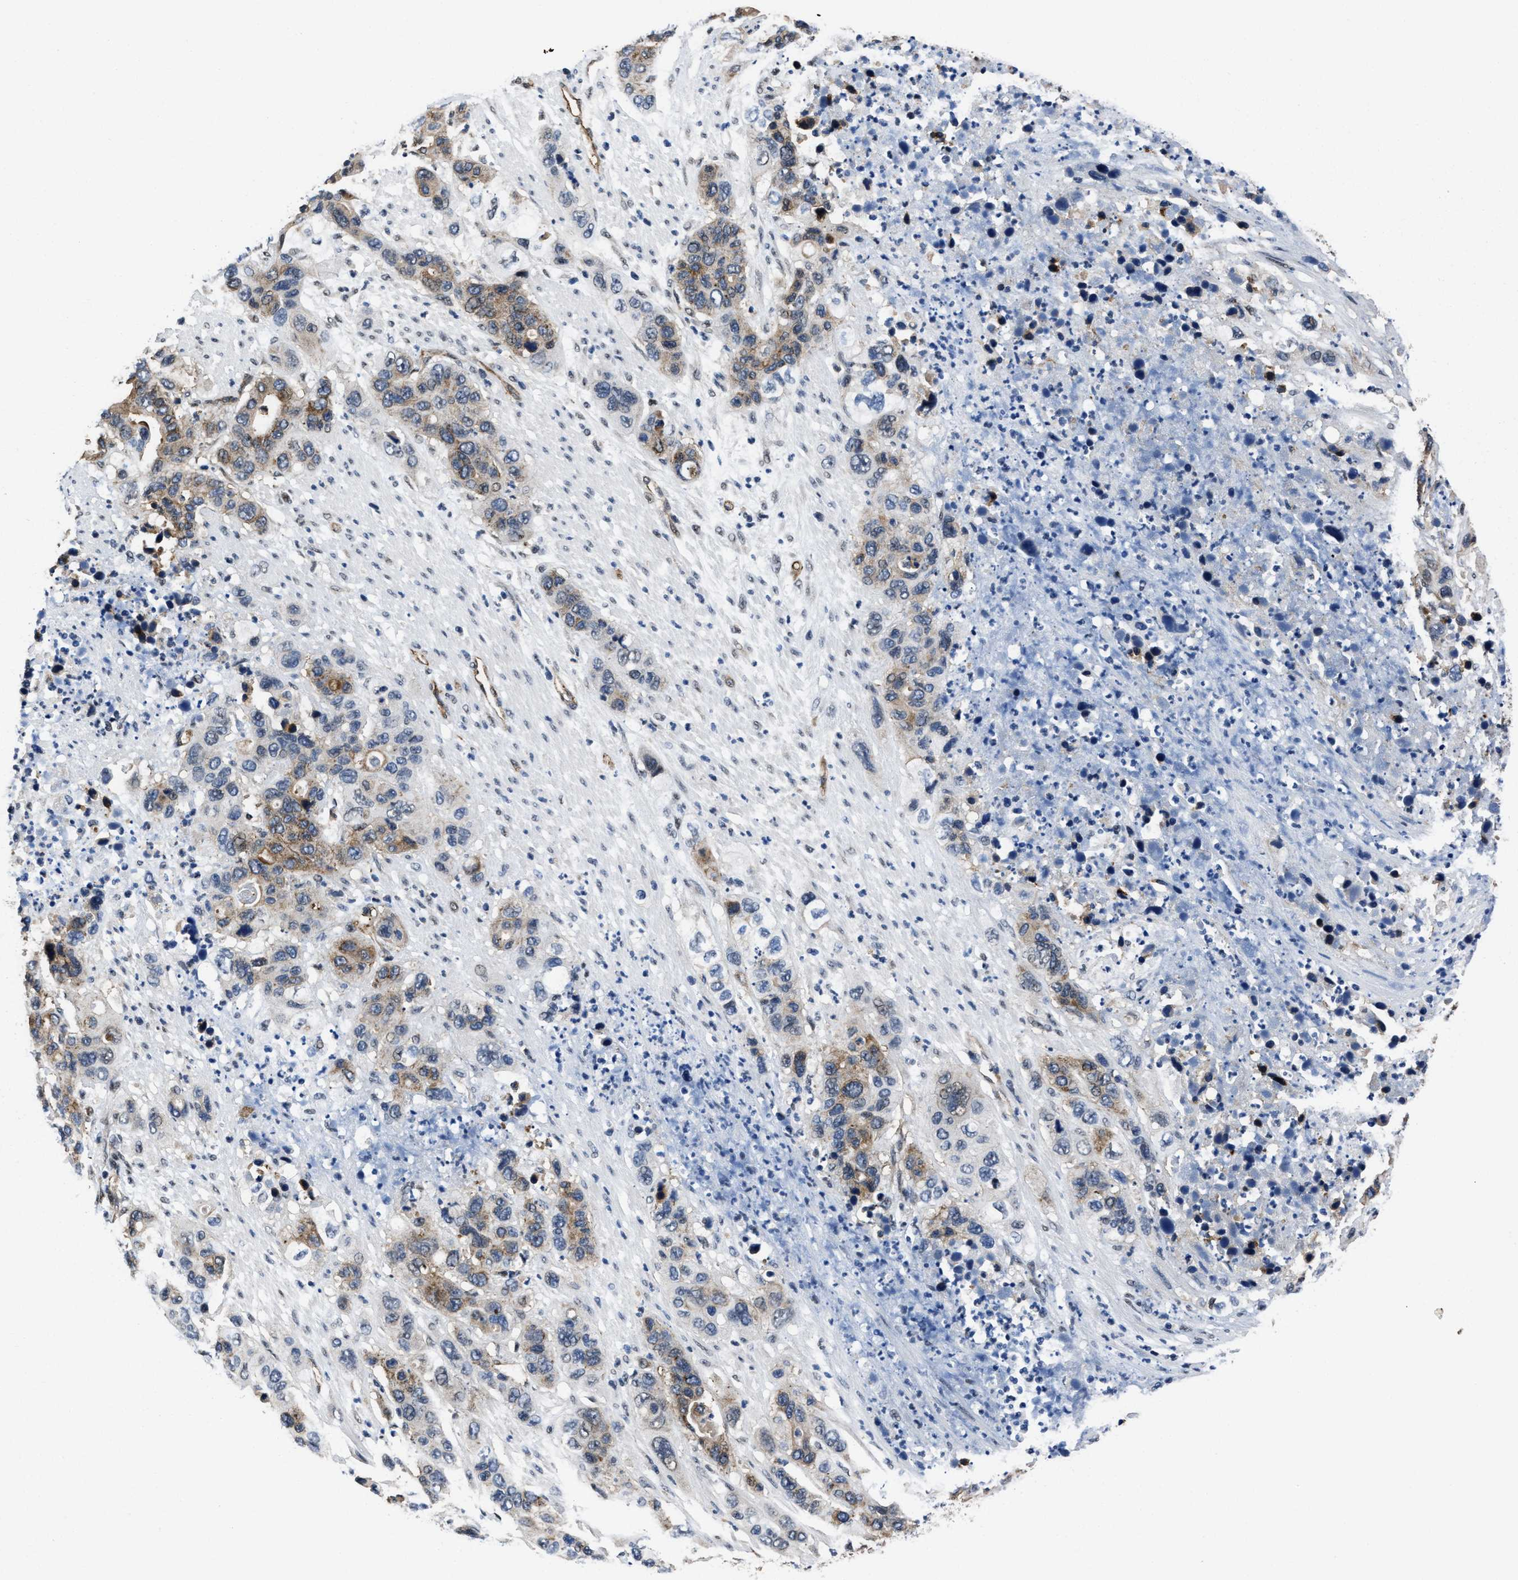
{"staining": {"intensity": "moderate", "quantity": ">75%", "location": "cytoplasmic/membranous"}, "tissue": "pancreatic cancer", "cell_type": "Tumor cells", "image_type": "cancer", "snomed": [{"axis": "morphology", "description": "Adenocarcinoma, NOS"}, {"axis": "topography", "description": "Pancreas"}], "caption": "DAB (3,3'-diaminobenzidine) immunohistochemical staining of pancreatic adenocarcinoma exhibits moderate cytoplasmic/membranous protein staining in approximately >75% of tumor cells.", "gene": "MARCKSL1", "patient": {"sex": "female", "age": 71}}